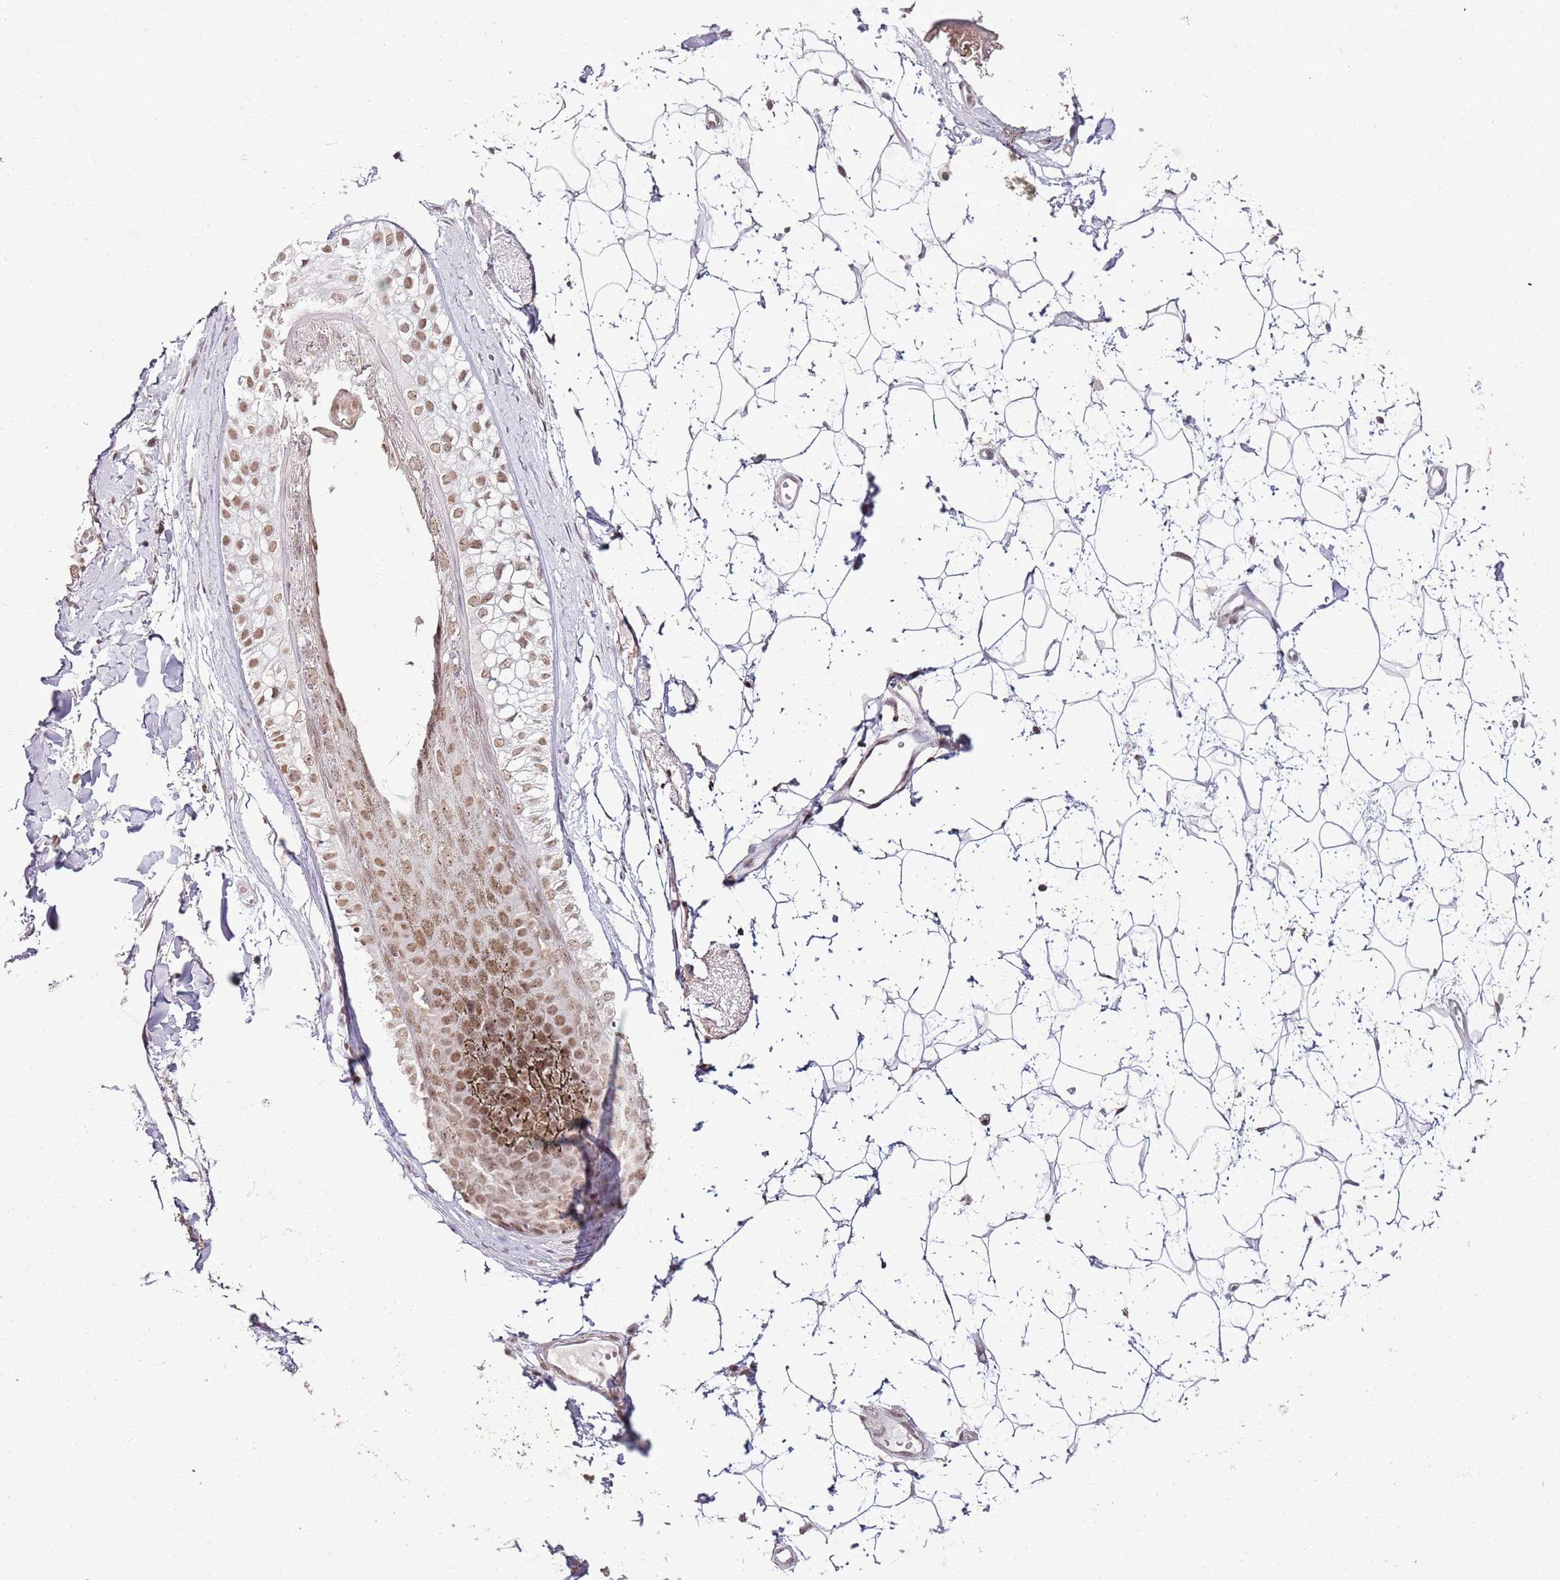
{"staining": {"intensity": "moderate", "quantity": ">75%", "location": "nuclear"}, "tissue": "skin", "cell_type": "Fibroblasts", "image_type": "normal", "snomed": [{"axis": "morphology", "description": "Normal tissue, NOS"}, {"axis": "topography", "description": "Skin"}], "caption": "Immunohistochemical staining of benign skin exhibits >75% levels of moderate nuclear protein expression in approximately >75% of fibroblasts.", "gene": "ARL14EP", "patient": {"sex": "female", "age": 58}}